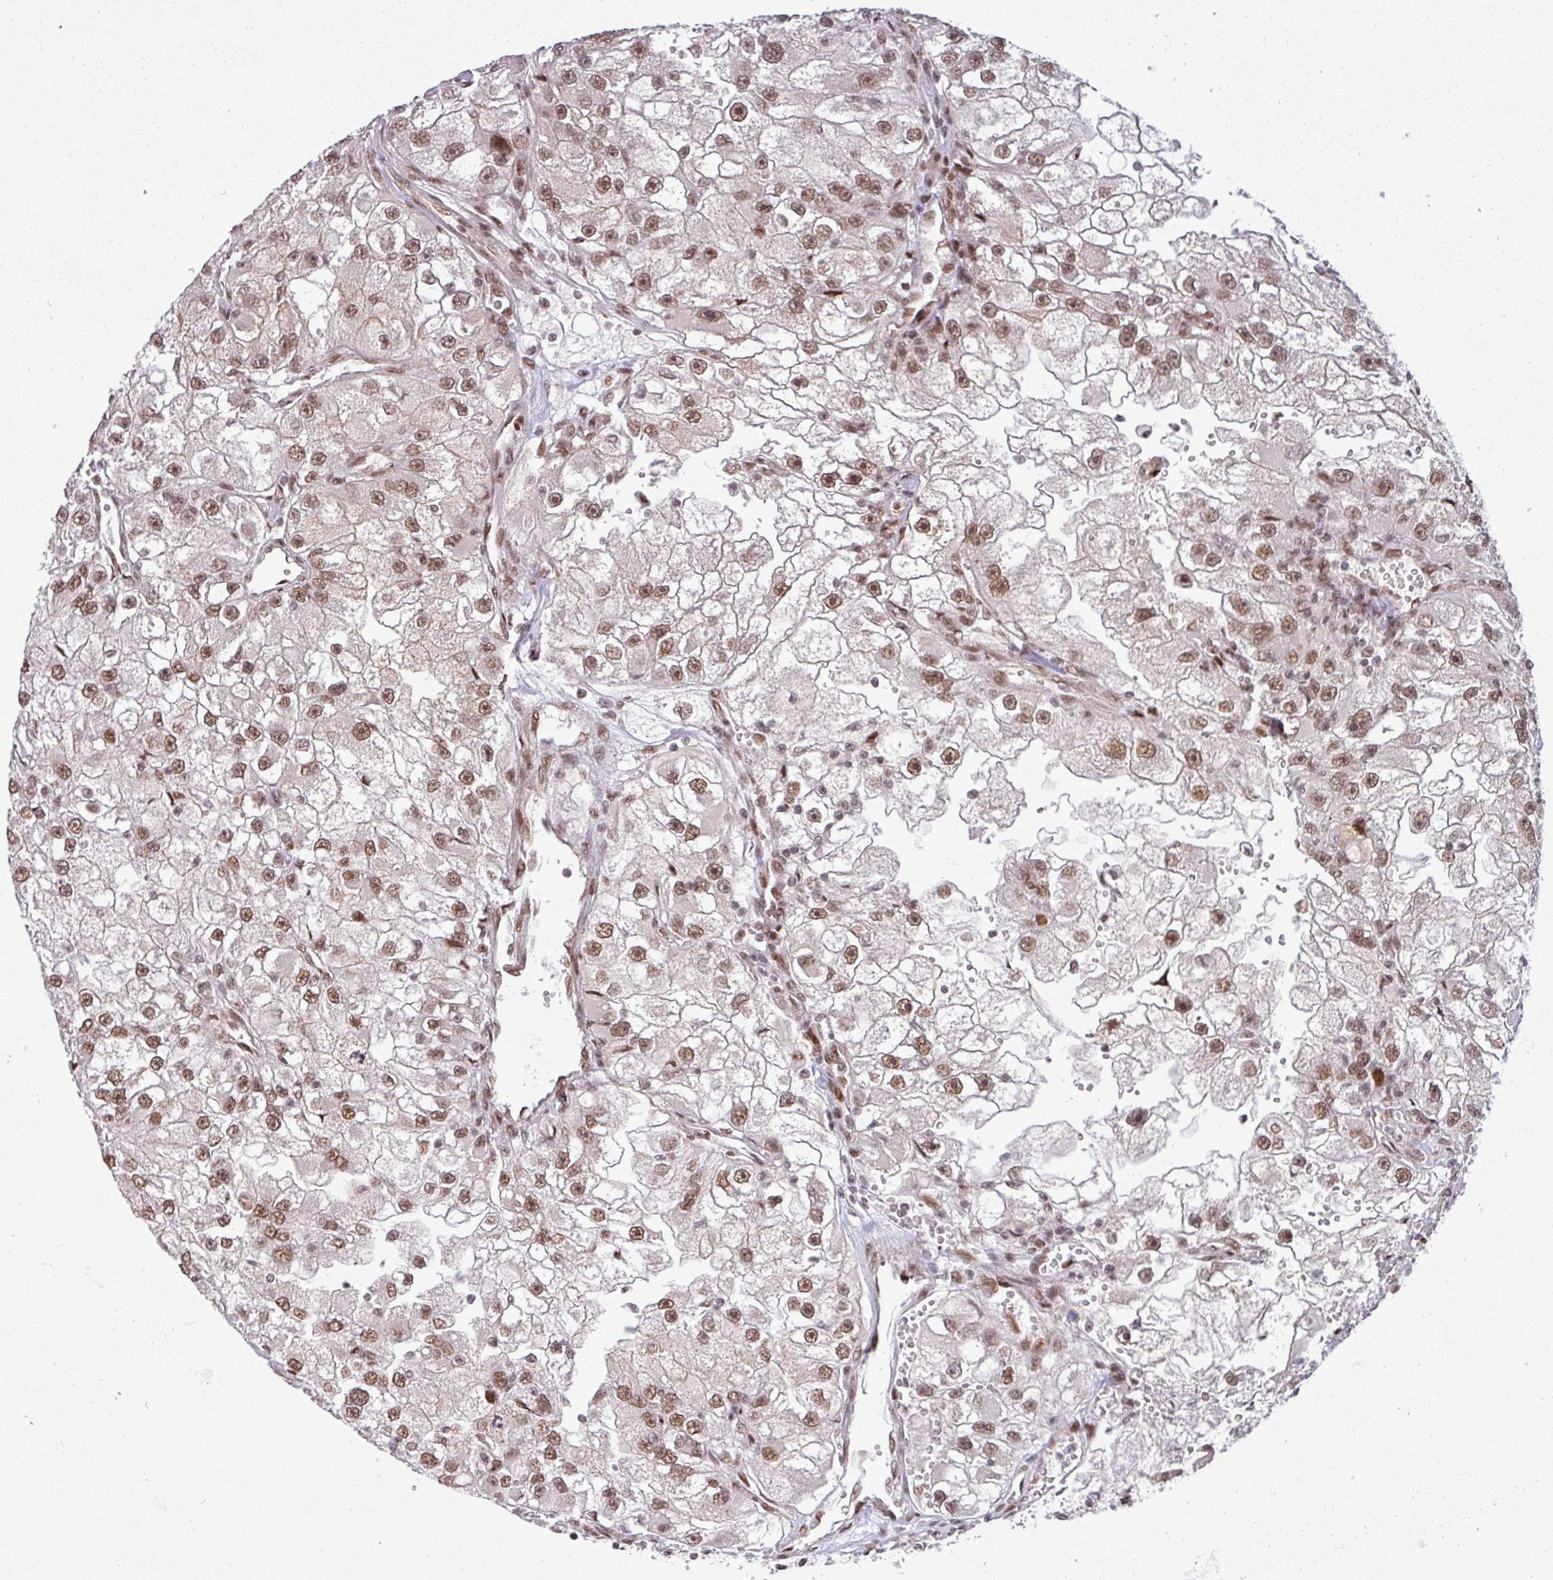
{"staining": {"intensity": "moderate", "quantity": ">75%", "location": "nuclear"}, "tissue": "renal cancer", "cell_type": "Tumor cells", "image_type": "cancer", "snomed": [{"axis": "morphology", "description": "Adenocarcinoma, NOS"}, {"axis": "topography", "description": "Kidney"}], "caption": "The image displays staining of renal cancer (adenocarcinoma), revealing moderate nuclear protein staining (brown color) within tumor cells.", "gene": "PTPN20", "patient": {"sex": "male", "age": 63}}